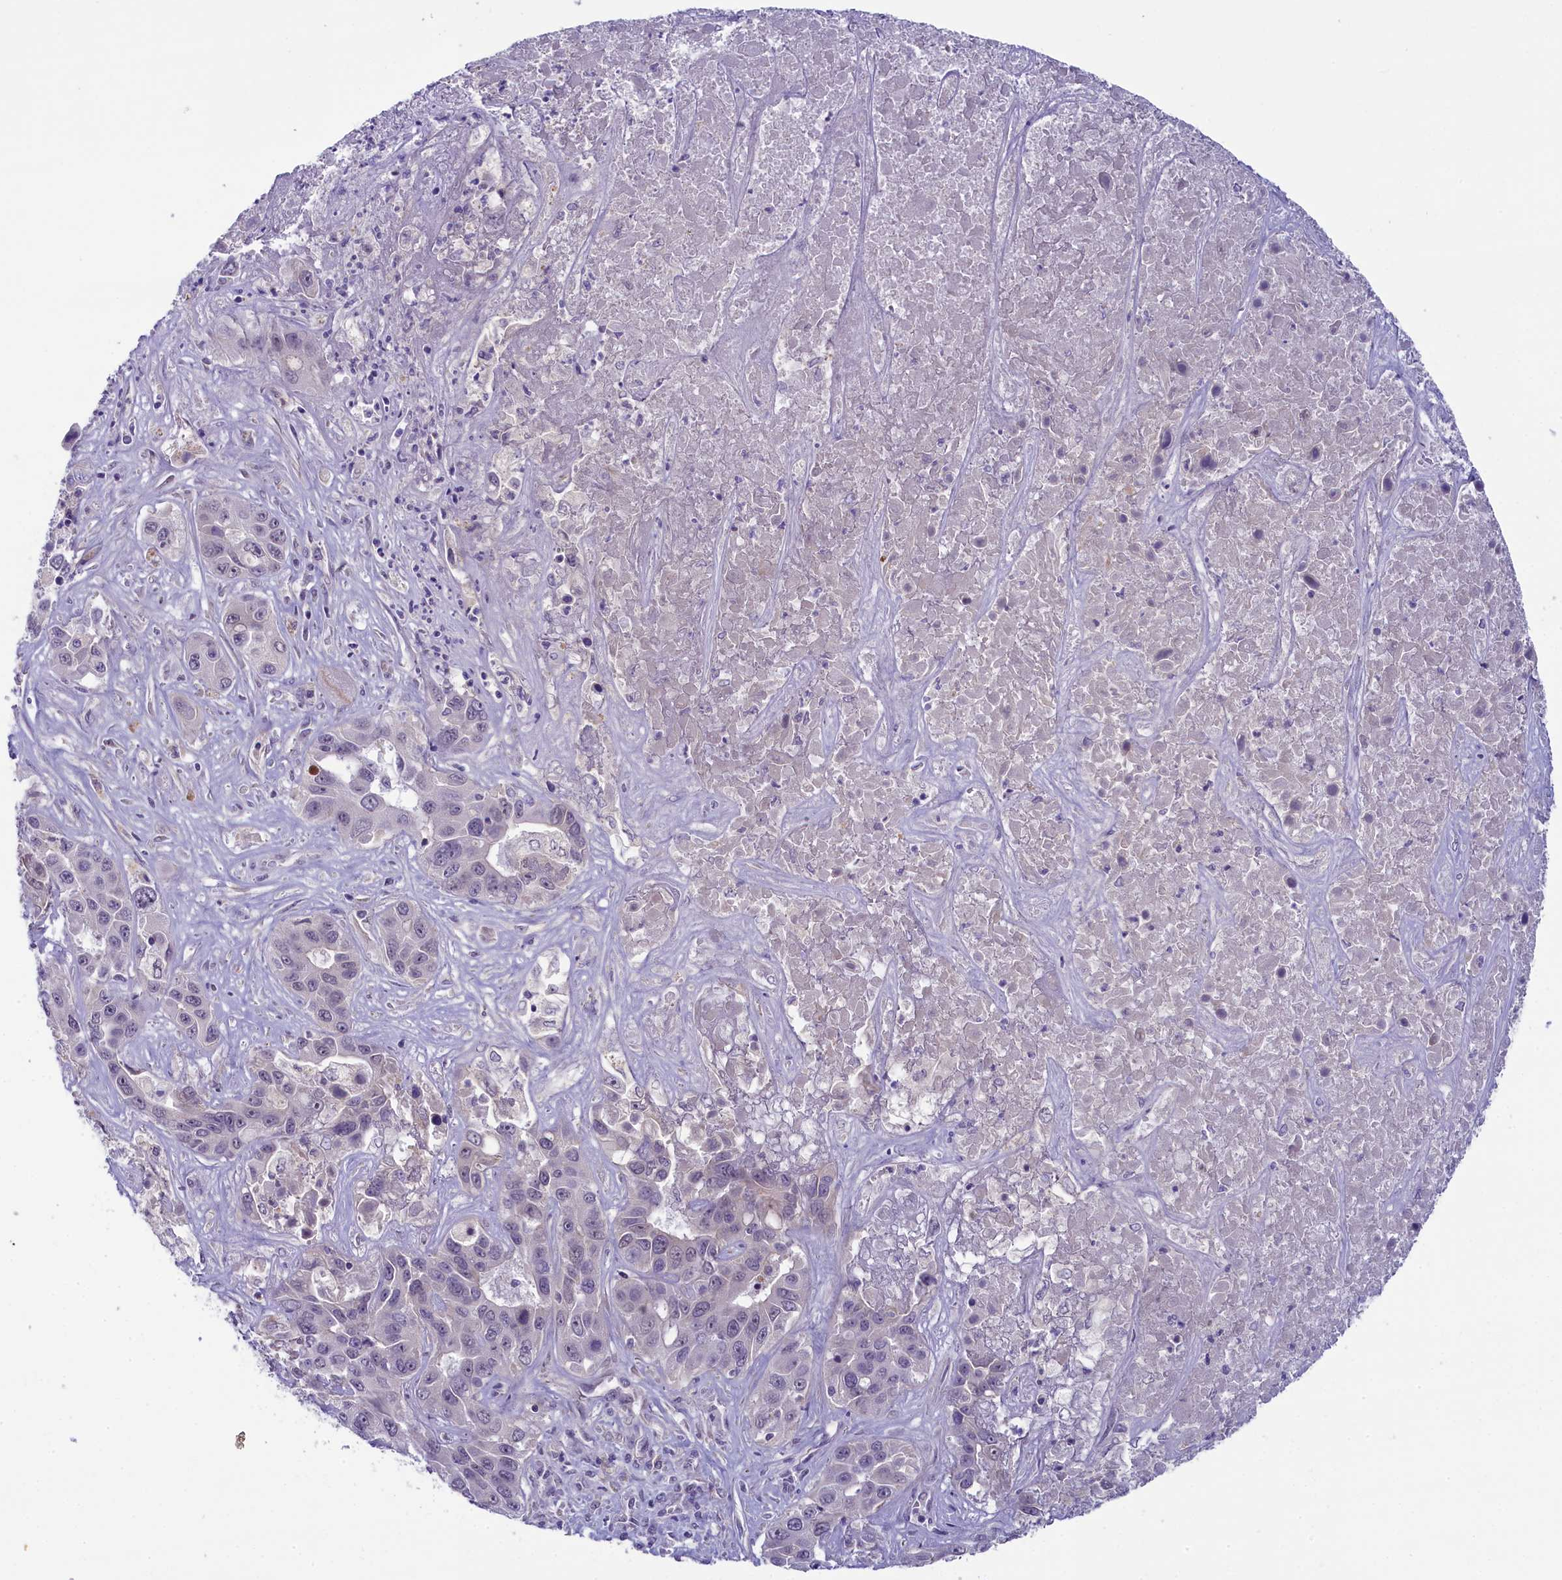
{"staining": {"intensity": "negative", "quantity": "none", "location": "none"}, "tissue": "liver cancer", "cell_type": "Tumor cells", "image_type": "cancer", "snomed": [{"axis": "morphology", "description": "Cholangiocarcinoma"}, {"axis": "topography", "description": "Liver"}], "caption": "DAB (3,3'-diaminobenzidine) immunohistochemical staining of liver cholangiocarcinoma displays no significant staining in tumor cells.", "gene": "CRAMP1", "patient": {"sex": "female", "age": 52}}